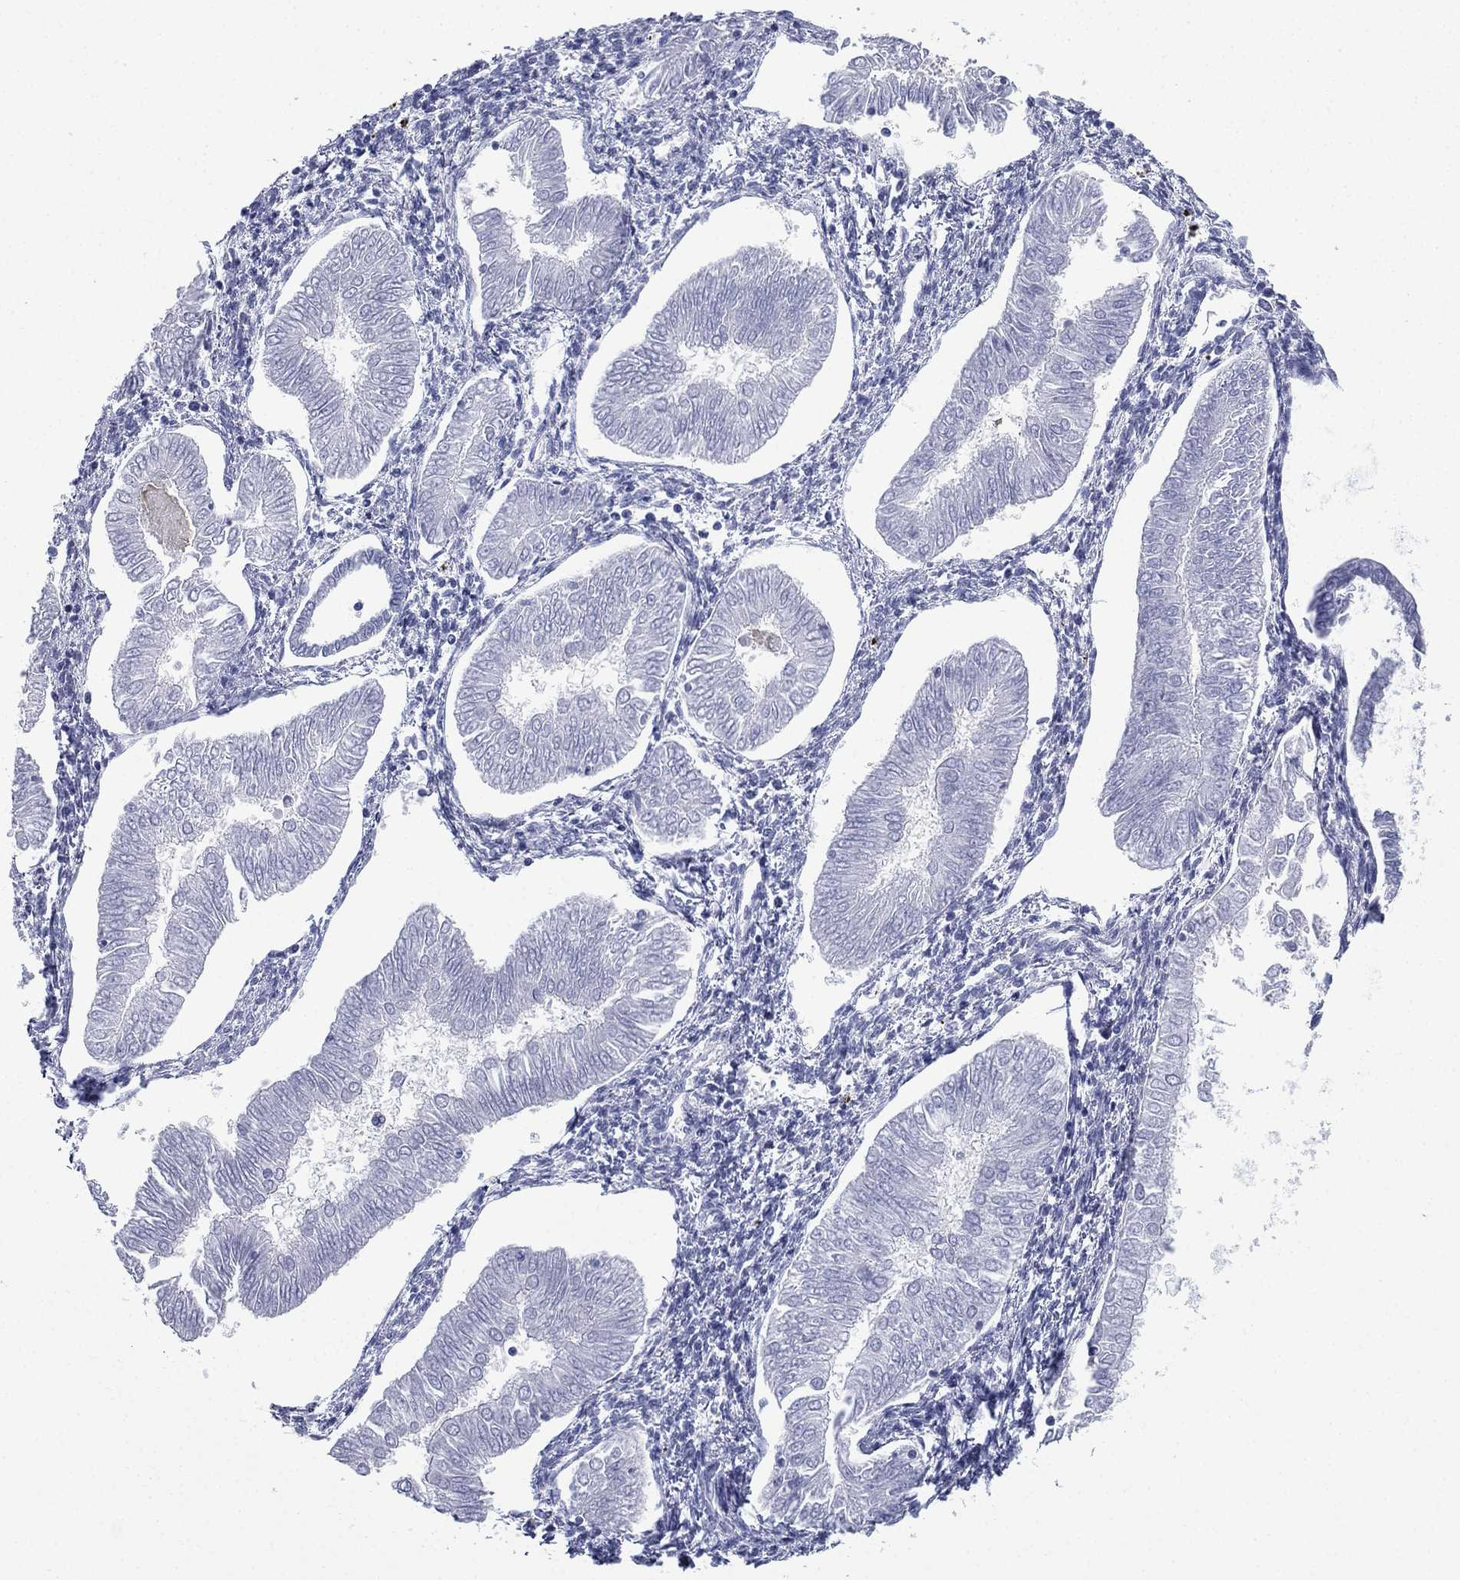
{"staining": {"intensity": "negative", "quantity": "none", "location": "none"}, "tissue": "endometrial cancer", "cell_type": "Tumor cells", "image_type": "cancer", "snomed": [{"axis": "morphology", "description": "Adenocarcinoma, NOS"}, {"axis": "topography", "description": "Endometrium"}], "caption": "Histopathology image shows no significant protein staining in tumor cells of endometrial adenocarcinoma.", "gene": "FCER2", "patient": {"sex": "female", "age": 53}}